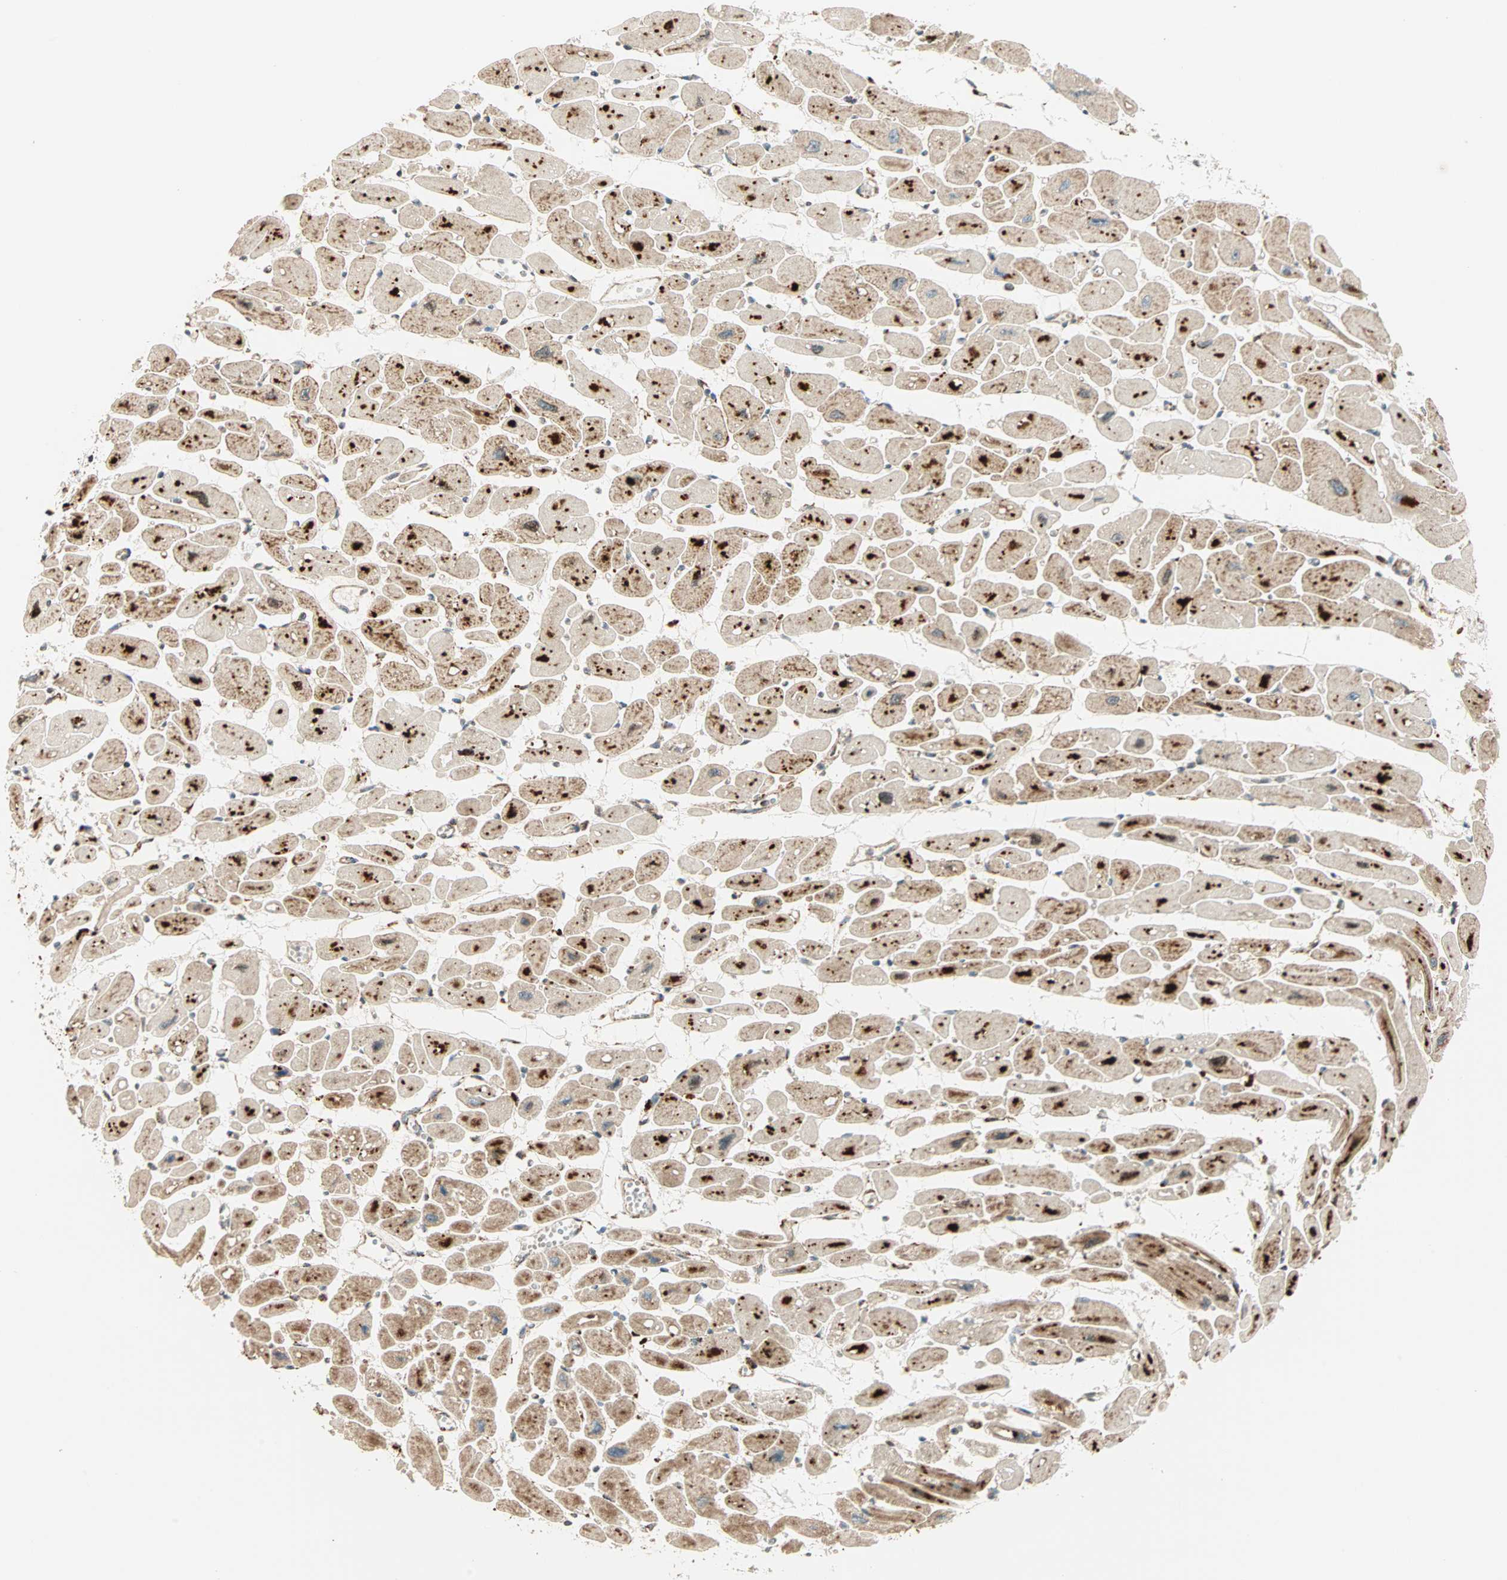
{"staining": {"intensity": "moderate", "quantity": ">75%", "location": "cytoplasmic/membranous"}, "tissue": "heart muscle", "cell_type": "Cardiomyocytes", "image_type": "normal", "snomed": [{"axis": "morphology", "description": "Normal tissue, NOS"}, {"axis": "topography", "description": "Heart"}], "caption": "Cardiomyocytes demonstrate medium levels of moderate cytoplasmic/membranous expression in about >75% of cells in benign human heart muscle.", "gene": "SPRY4", "patient": {"sex": "female", "age": 54}}